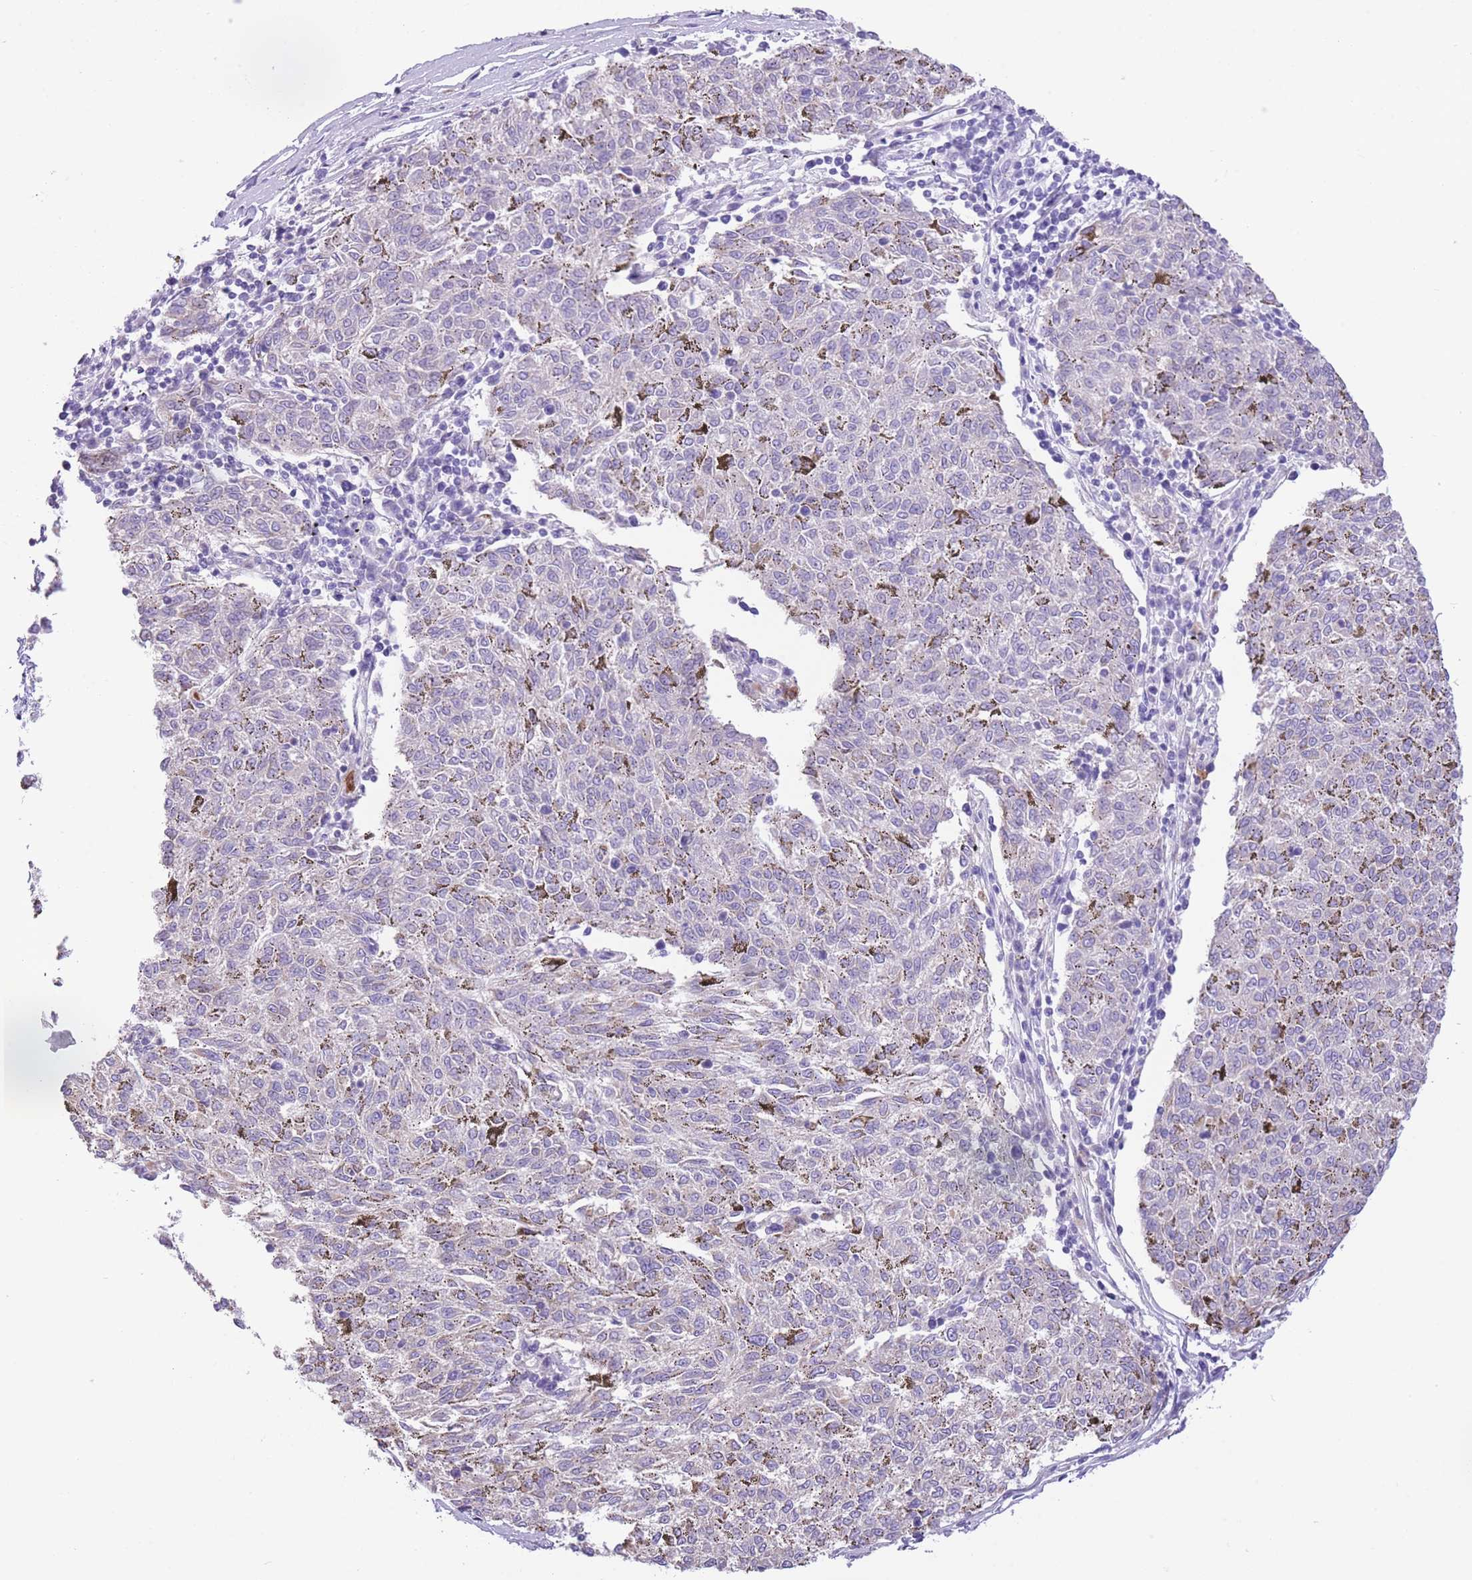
{"staining": {"intensity": "negative", "quantity": "none", "location": "none"}, "tissue": "melanoma", "cell_type": "Tumor cells", "image_type": "cancer", "snomed": [{"axis": "morphology", "description": "Malignant melanoma, NOS"}, {"axis": "topography", "description": "Skin"}], "caption": "Tumor cells show no significant staining in melanoma.", "gene": "RHOU", "patient": {"sex": "female", "age": 72}}